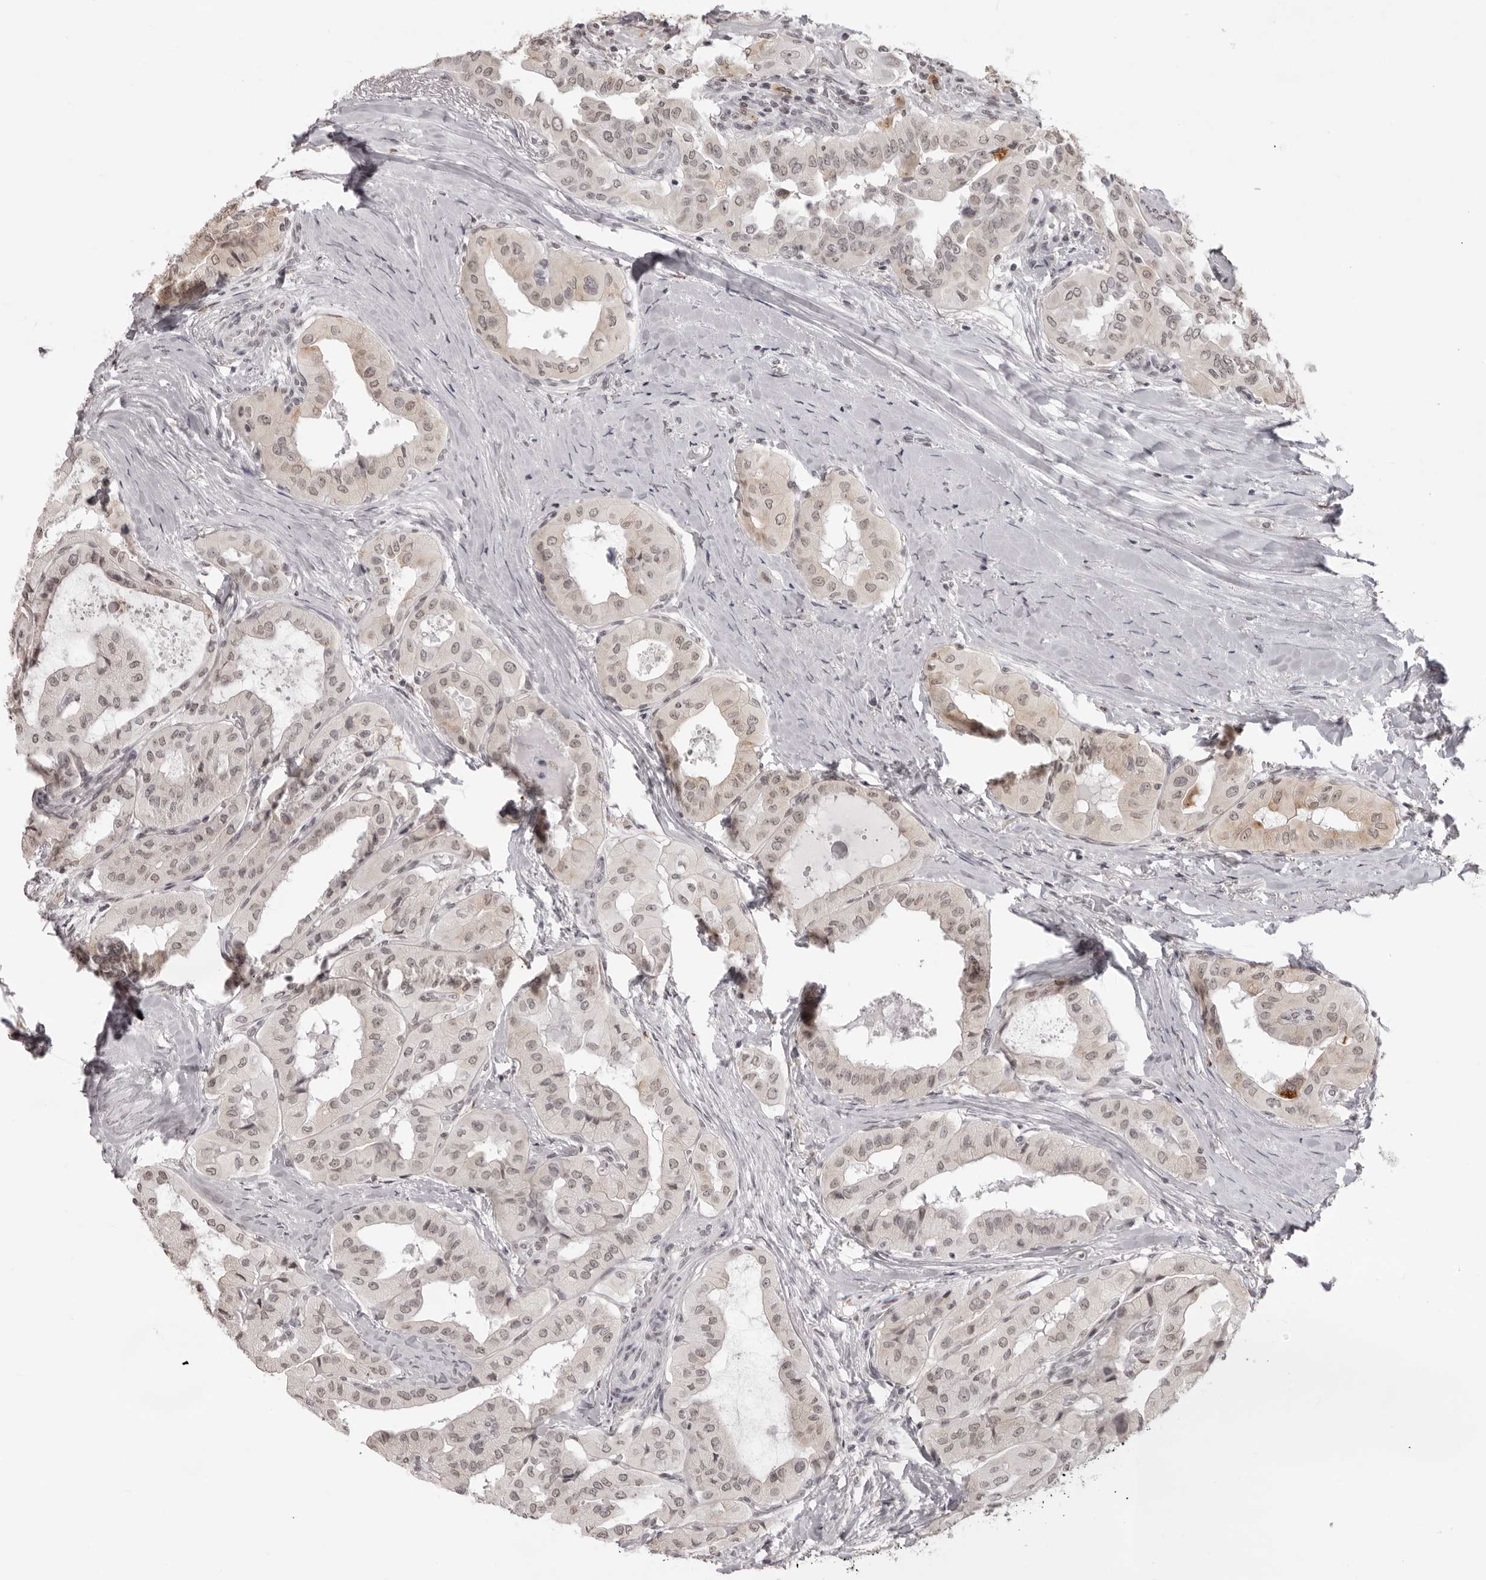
{"staining": {"intensity": "weak", "quantity": "25%-75%", "location": "nuclear"}, "tissue": "thyroid cancer", "cell_type": "Tumor cells", "image_type": "cancer", "snomed": [{"axis": "morphology", "description": "Papillary adenocarcinoma, NOS"}, {"axis": "topography", "description": "Thyroid gland"}], "caption": "Thyroid cancer (papillary adenocarcinoma) stained for a protein (brown) displays weak nuclear positive positivity in about 25%-75% of tumor cells.", "gene": "NTM", "patient": {"sex": "female", "age": 59}}